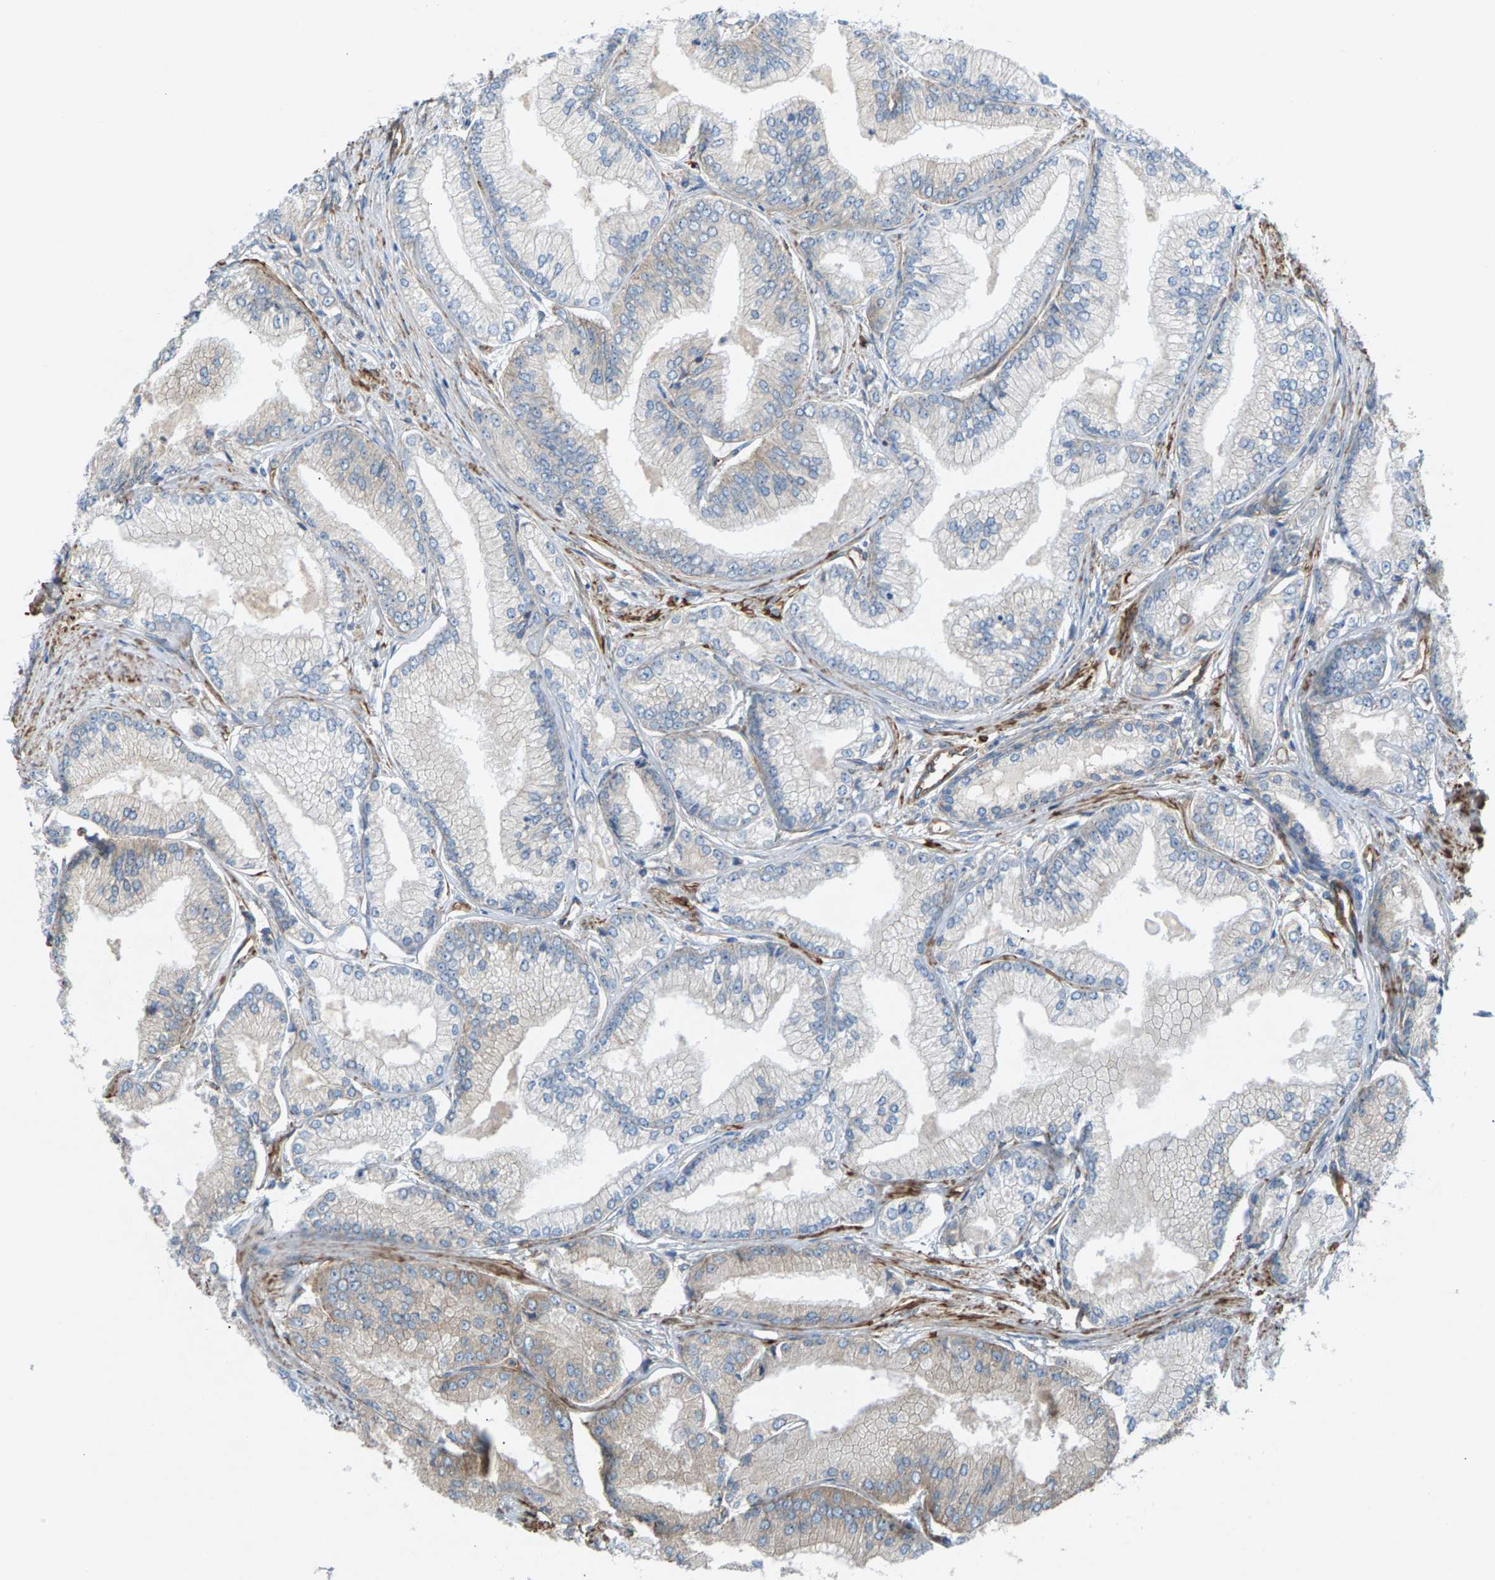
{"staining": {"intensity": "negative", "quantity": "none", "location": "none"}, "tissue": "prostate cancer", "cell_type": "Tumor cells", "image_type": "cancer", "snomed": [{"axis": "morphology", "description": "Adenocarcinoma, Low grade"}, {"axis": "topography", "description": "Prostate"}], "caption": "IHC histopathology image of adenocarcinoma (low-grade) (prostate) stained for a protein (brown), which reveals no positivity in tumor cells.", "gene": "PDCL", "patient": {"sex": "male", "age": 52}}